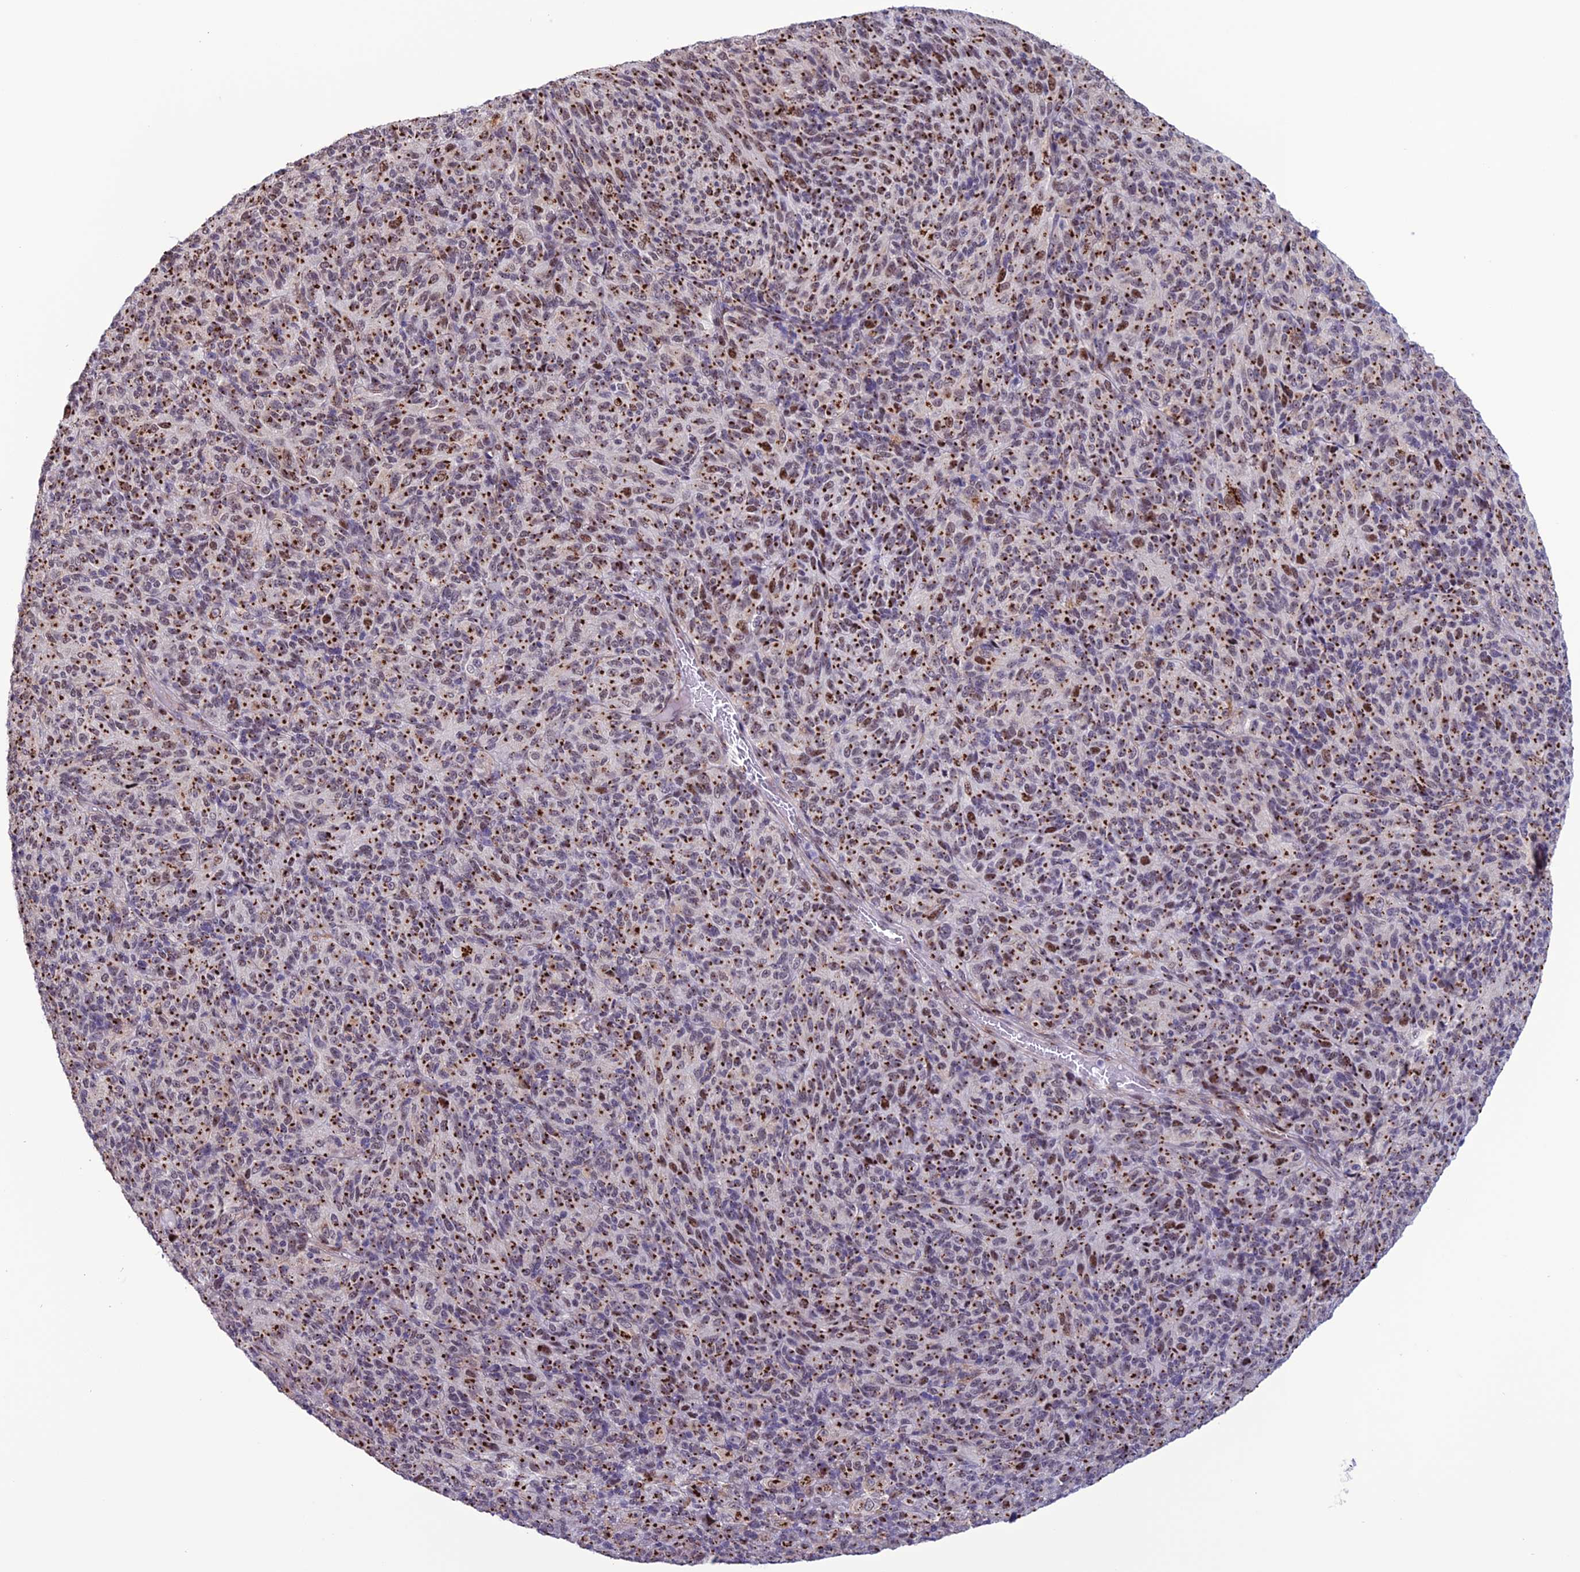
{"staining": {"intensity": "strong", "quantity": ">75%", "location": "cytoplasmic/membranous,nuclear"}, "tissue": "melanoma", "cell_type": "Tumor cells", "image_type": "cancer", "snomed": [{"axis": "morphology", "description": "Malignant melanoma, Metastatic site"}, {"axis": "topography", "description": "Brain"}], "caption": "A high-resolution photomicrograph shows immunohistochemistry staining of malignant melanoma (metastatic site), which exhibits strong cytoplasmic/membranous and nuclear staining in about >75% of tumor cells. The staining was performed using DAB (3,3'-diaminobenzidine), with brown indicating positive protein expression. Nuclei are stained blue with hematoxylin.", "gene": "PLEKHA4", "patient": {"sex": "female", "age": 56}}